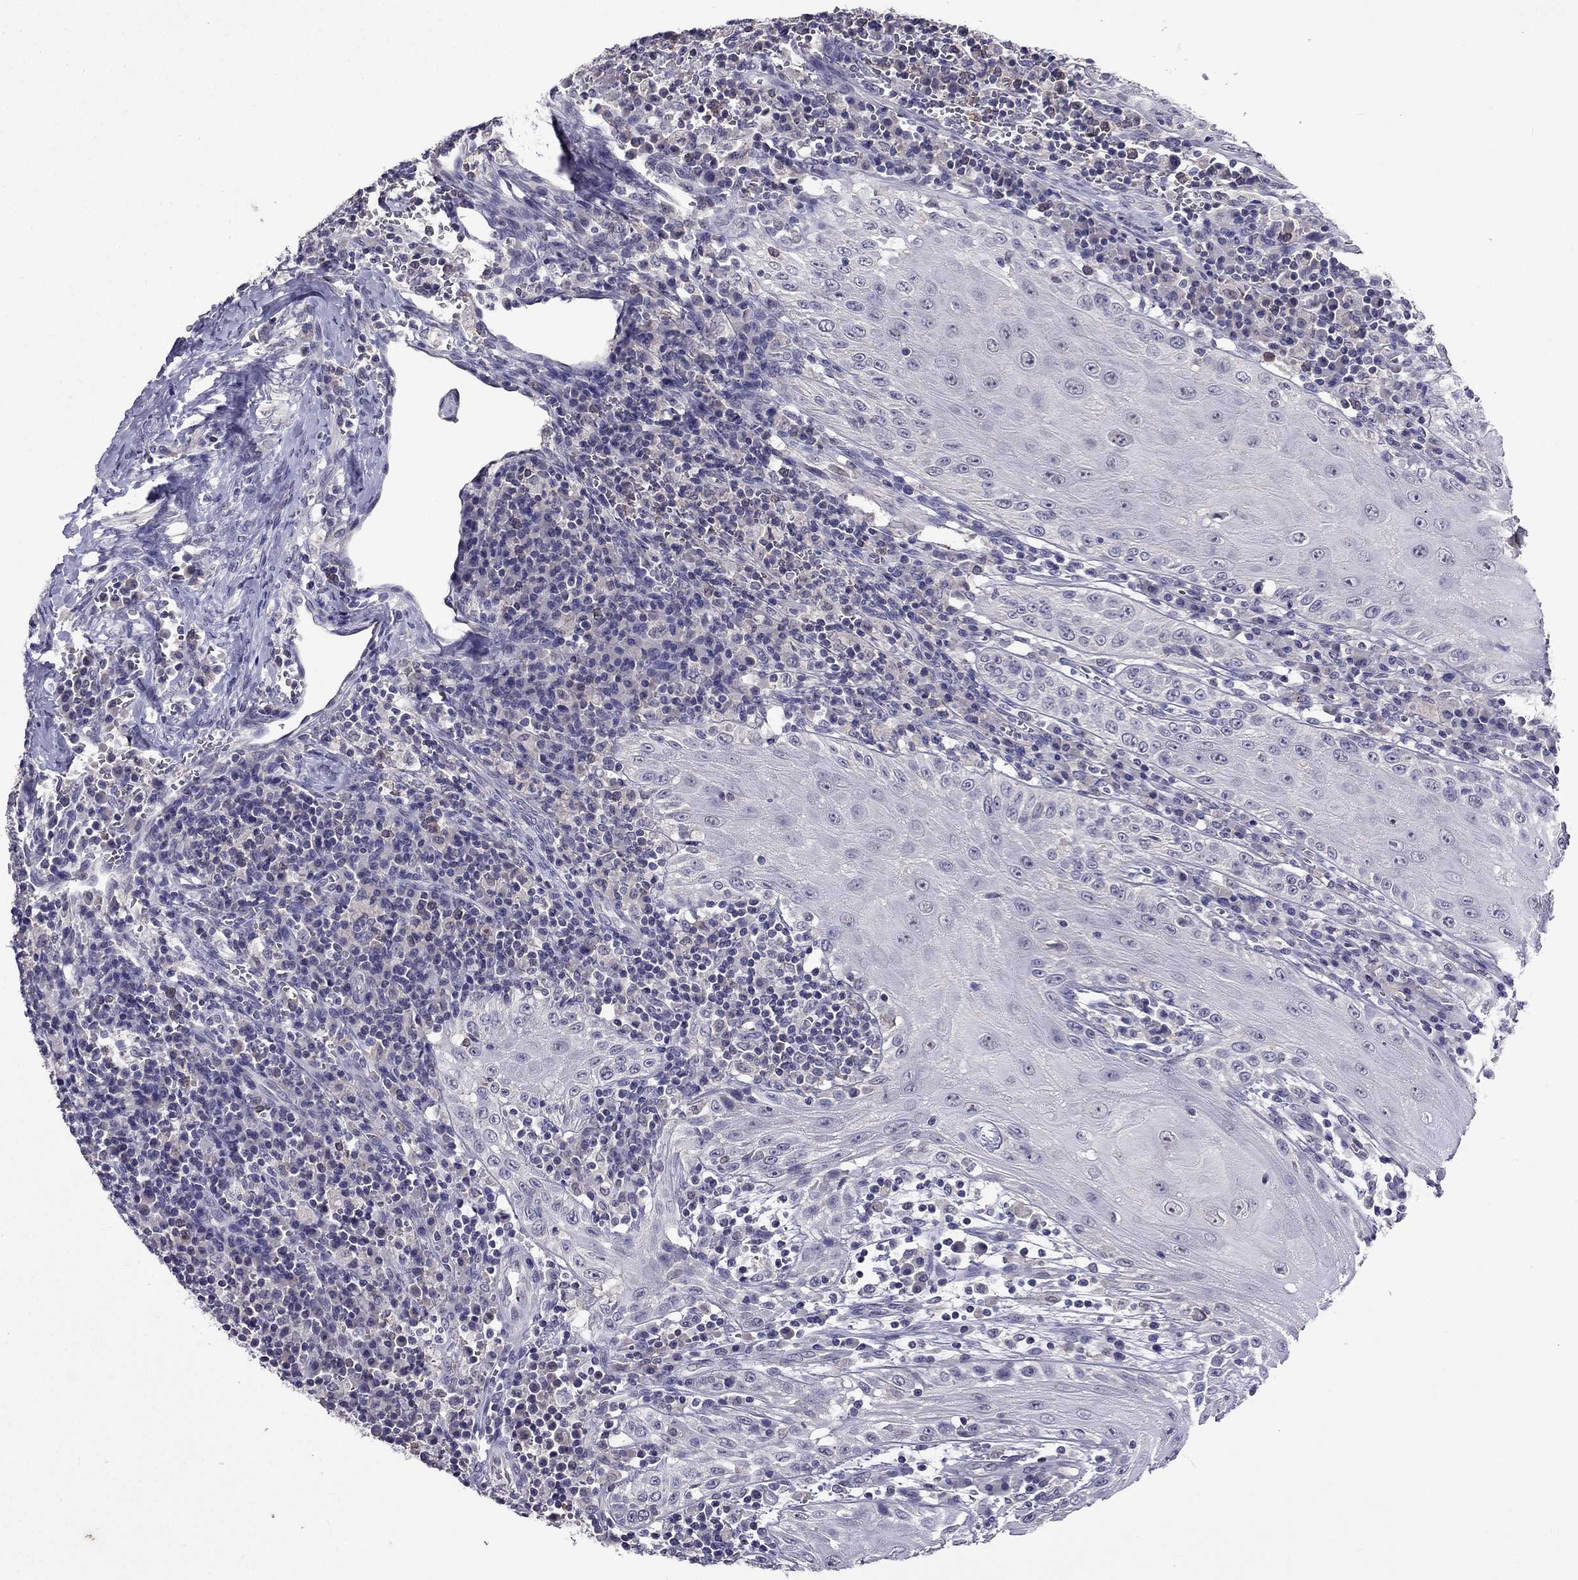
{"staining": {"intensity": "negative", "quantity": "none", "location": "none"}, "tissue": "head and neck cancer", "cell_type": "Tumor cells", "image_type": "cancer", "snomed": [{"axis": "morphology", "description": "Squamous cell carcinoma, NOS"}, {"axis": "topography", "description": "Oral tissue"}, {"axis": "topography", "description": "Head-Neck"}], "caption": "The photomicrograph shows no staining of tumor cells in head and neck cancer.", "gene": "AQP9", "patient": {"sex": "male", "age": 58}}